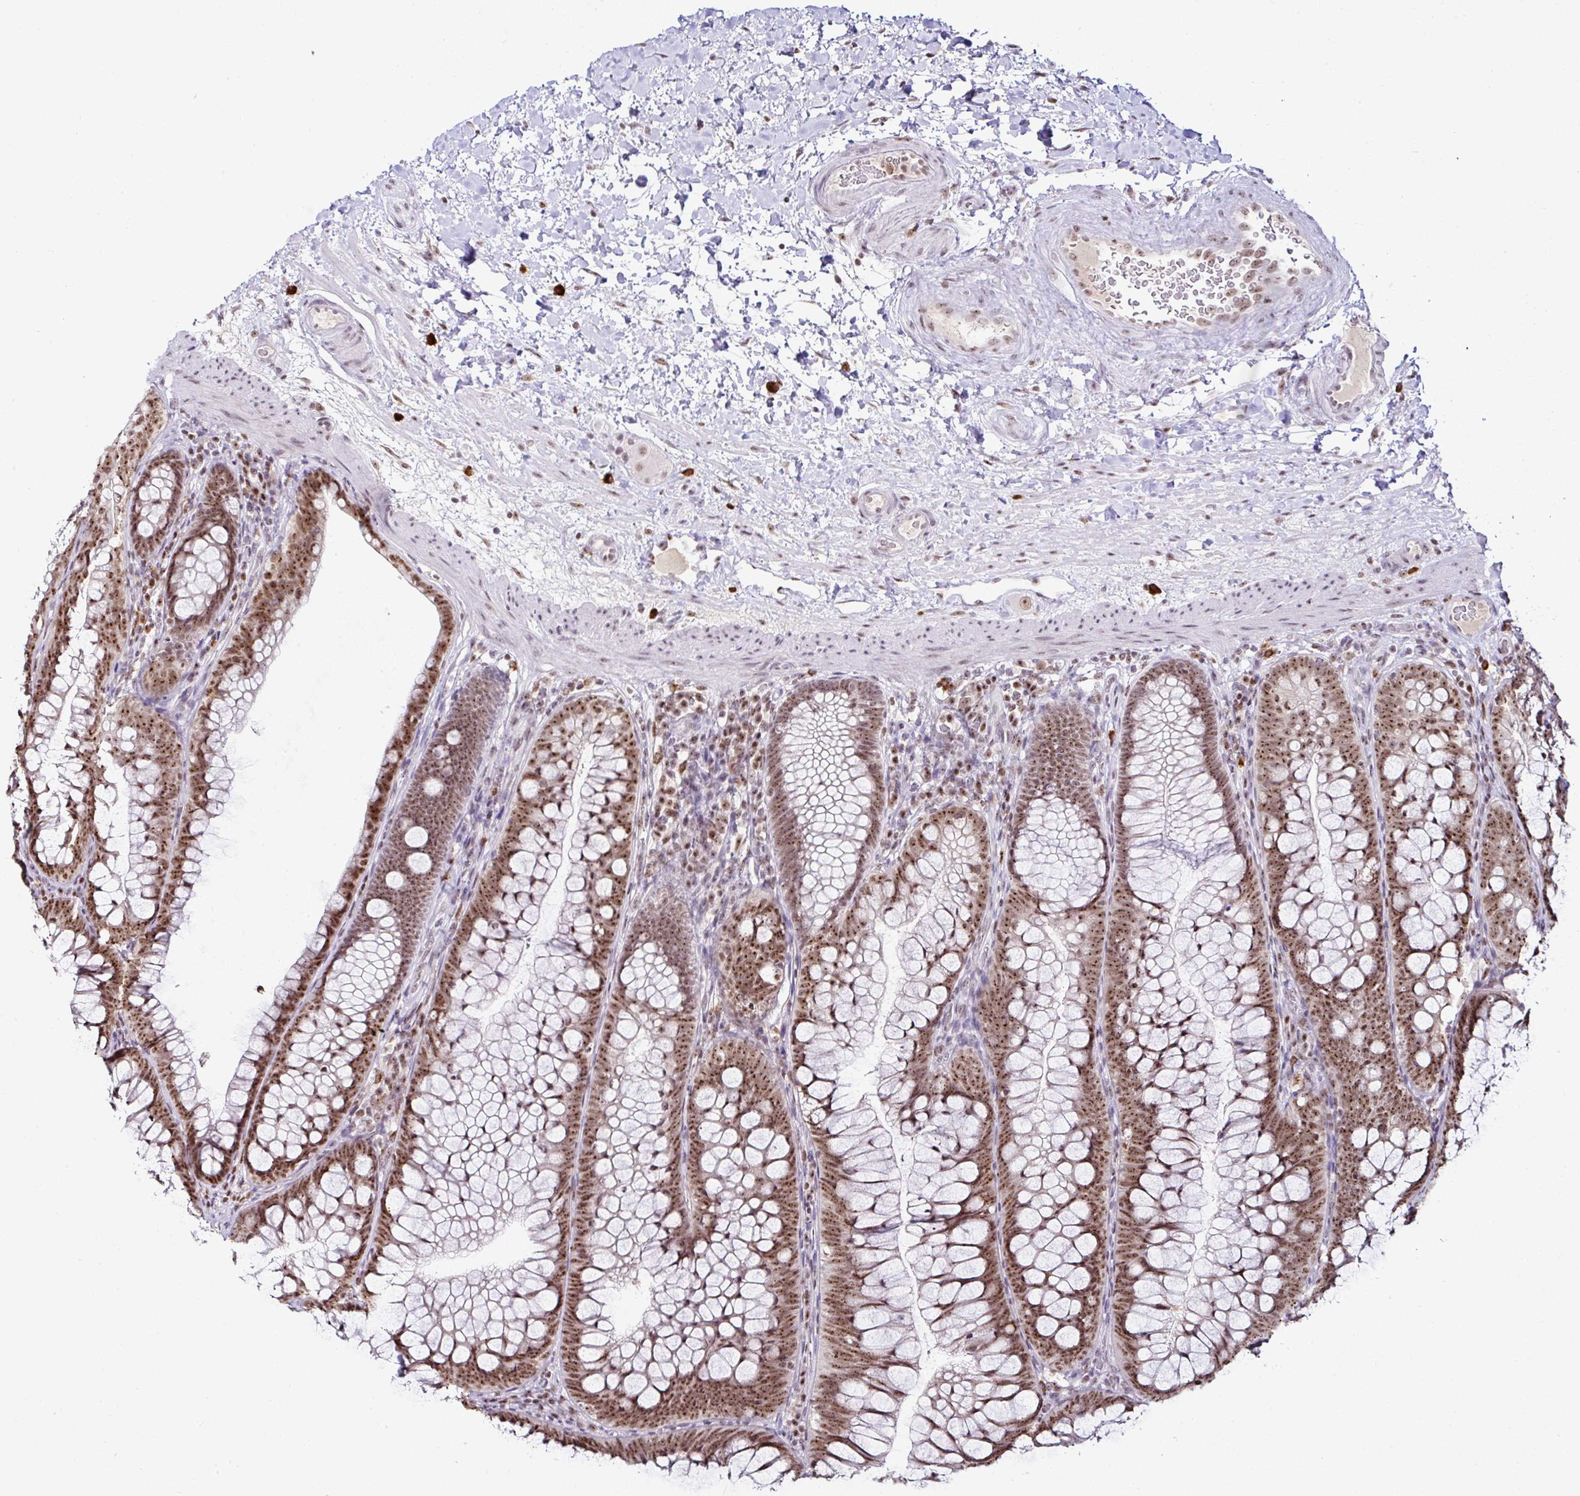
{"staining": {"intensity": "moderate", "quantity": ">75%", "location": "nuclear"}, "tissue": "colon", "cell_type": "Endothelial cells", "image_type": "normal", "snomed": [{"axis": "morphology", "description": "Normal tissue, NOS"}, {"axis": "morphology", "description": "Adenoma, NOS"}, {"axis": "topography", "description": "Soft tissue"}, {"axis": "topography", "description": "Colon"}], "caption": "Moderate nuclear staining for a protein is present in approximately >75% of endothelial cells of unremarkable colon using IHC.", "gene": "PTPN2", "patient": {"sex": "male", "age": 47}}